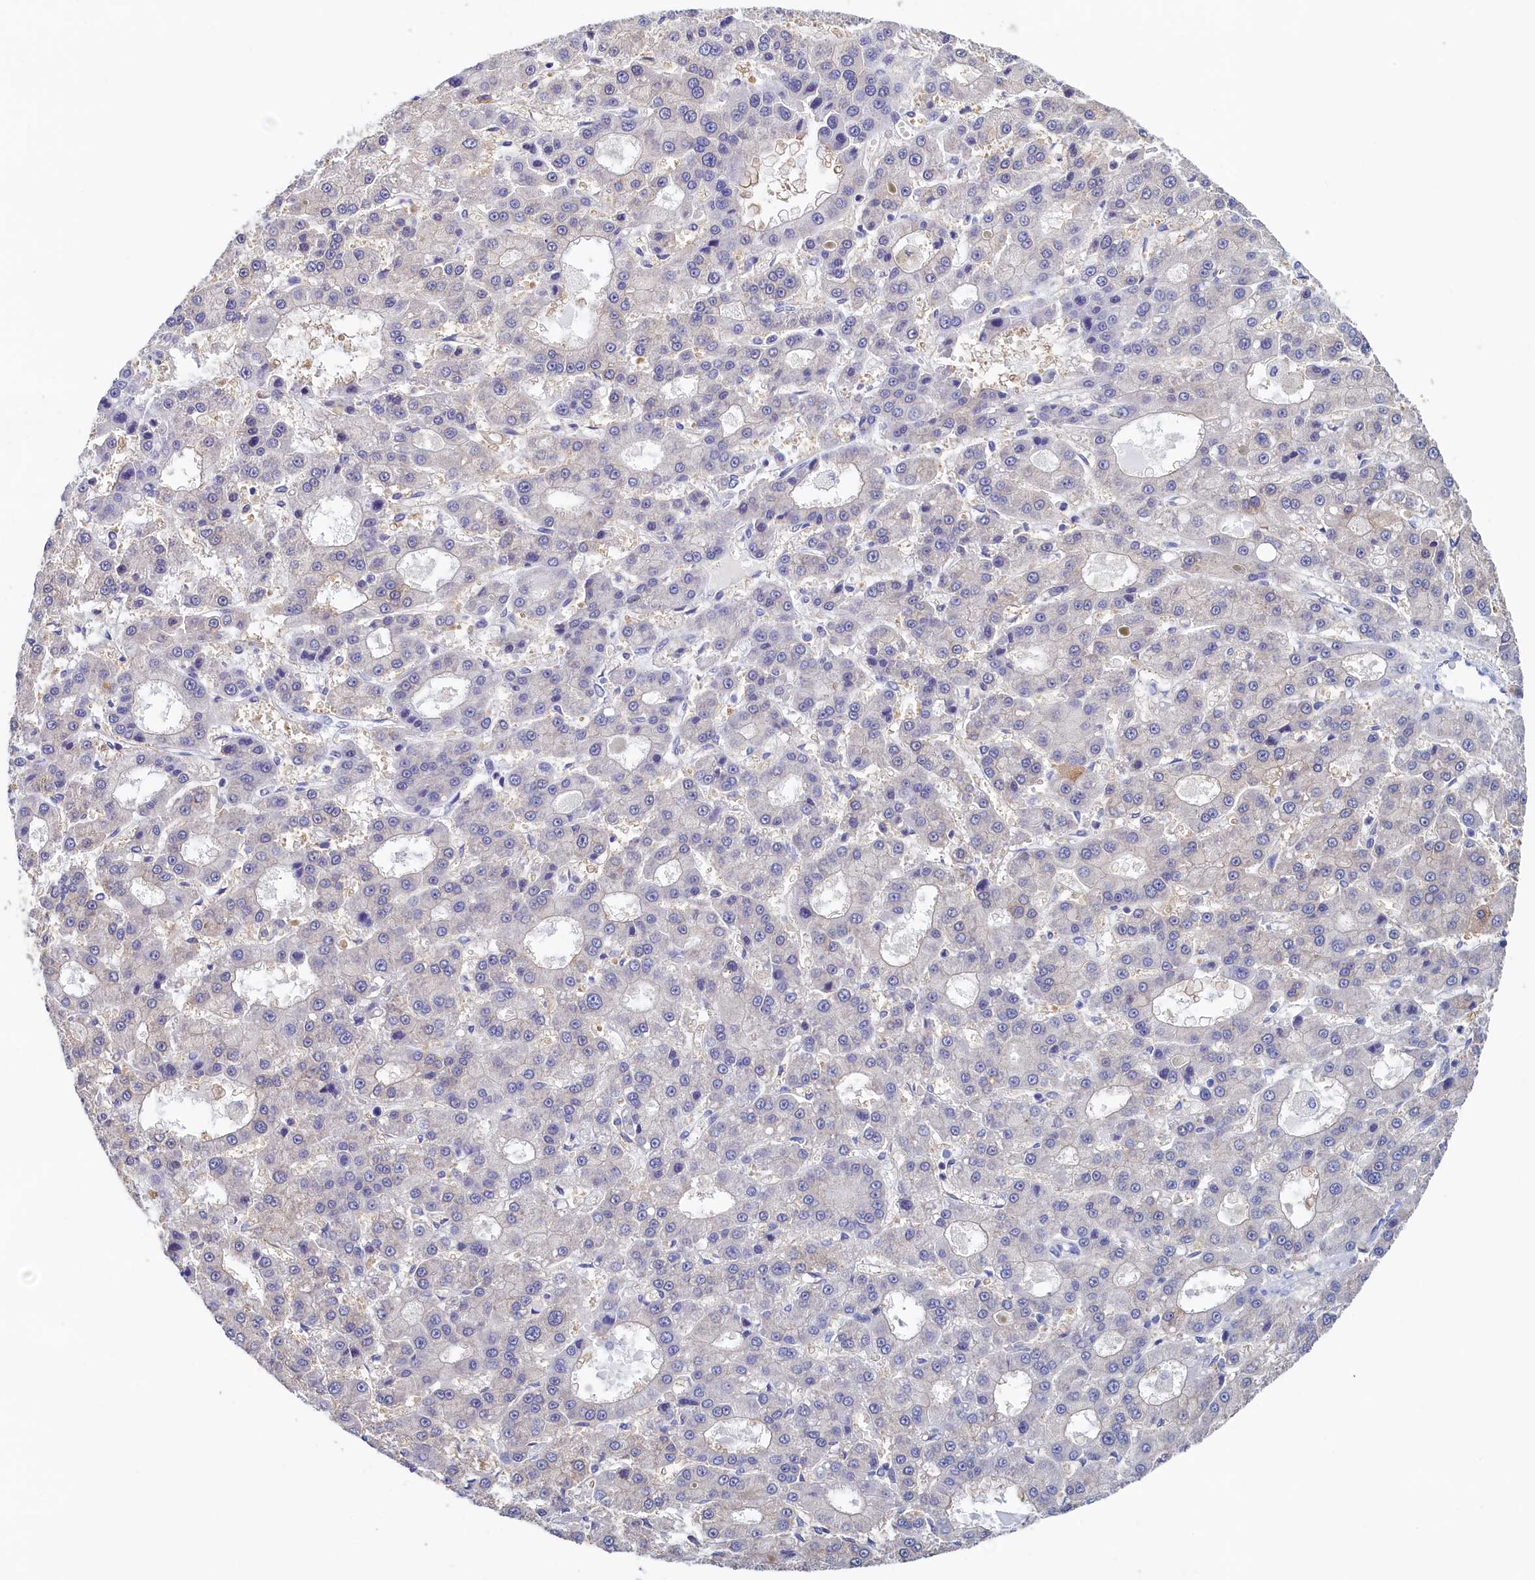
{"staining": {"intensity": "negative", "quantity": "none", "location": "none"}, "tissue": "liver cancer", "cell_type": "Tumor cells", "image_type": "cancer", "snomed": [{"axis": "morphology", "description": "Carcinoma, Hepatocellular, NOS"}, {"axis": "topography", "description": "Liver"}], "caption": "The photomicrograph reveals no staining of tumor cells in liver cancer.", "gene": "MOSPD3", "patient": {"sex": "male", "age": 70}}